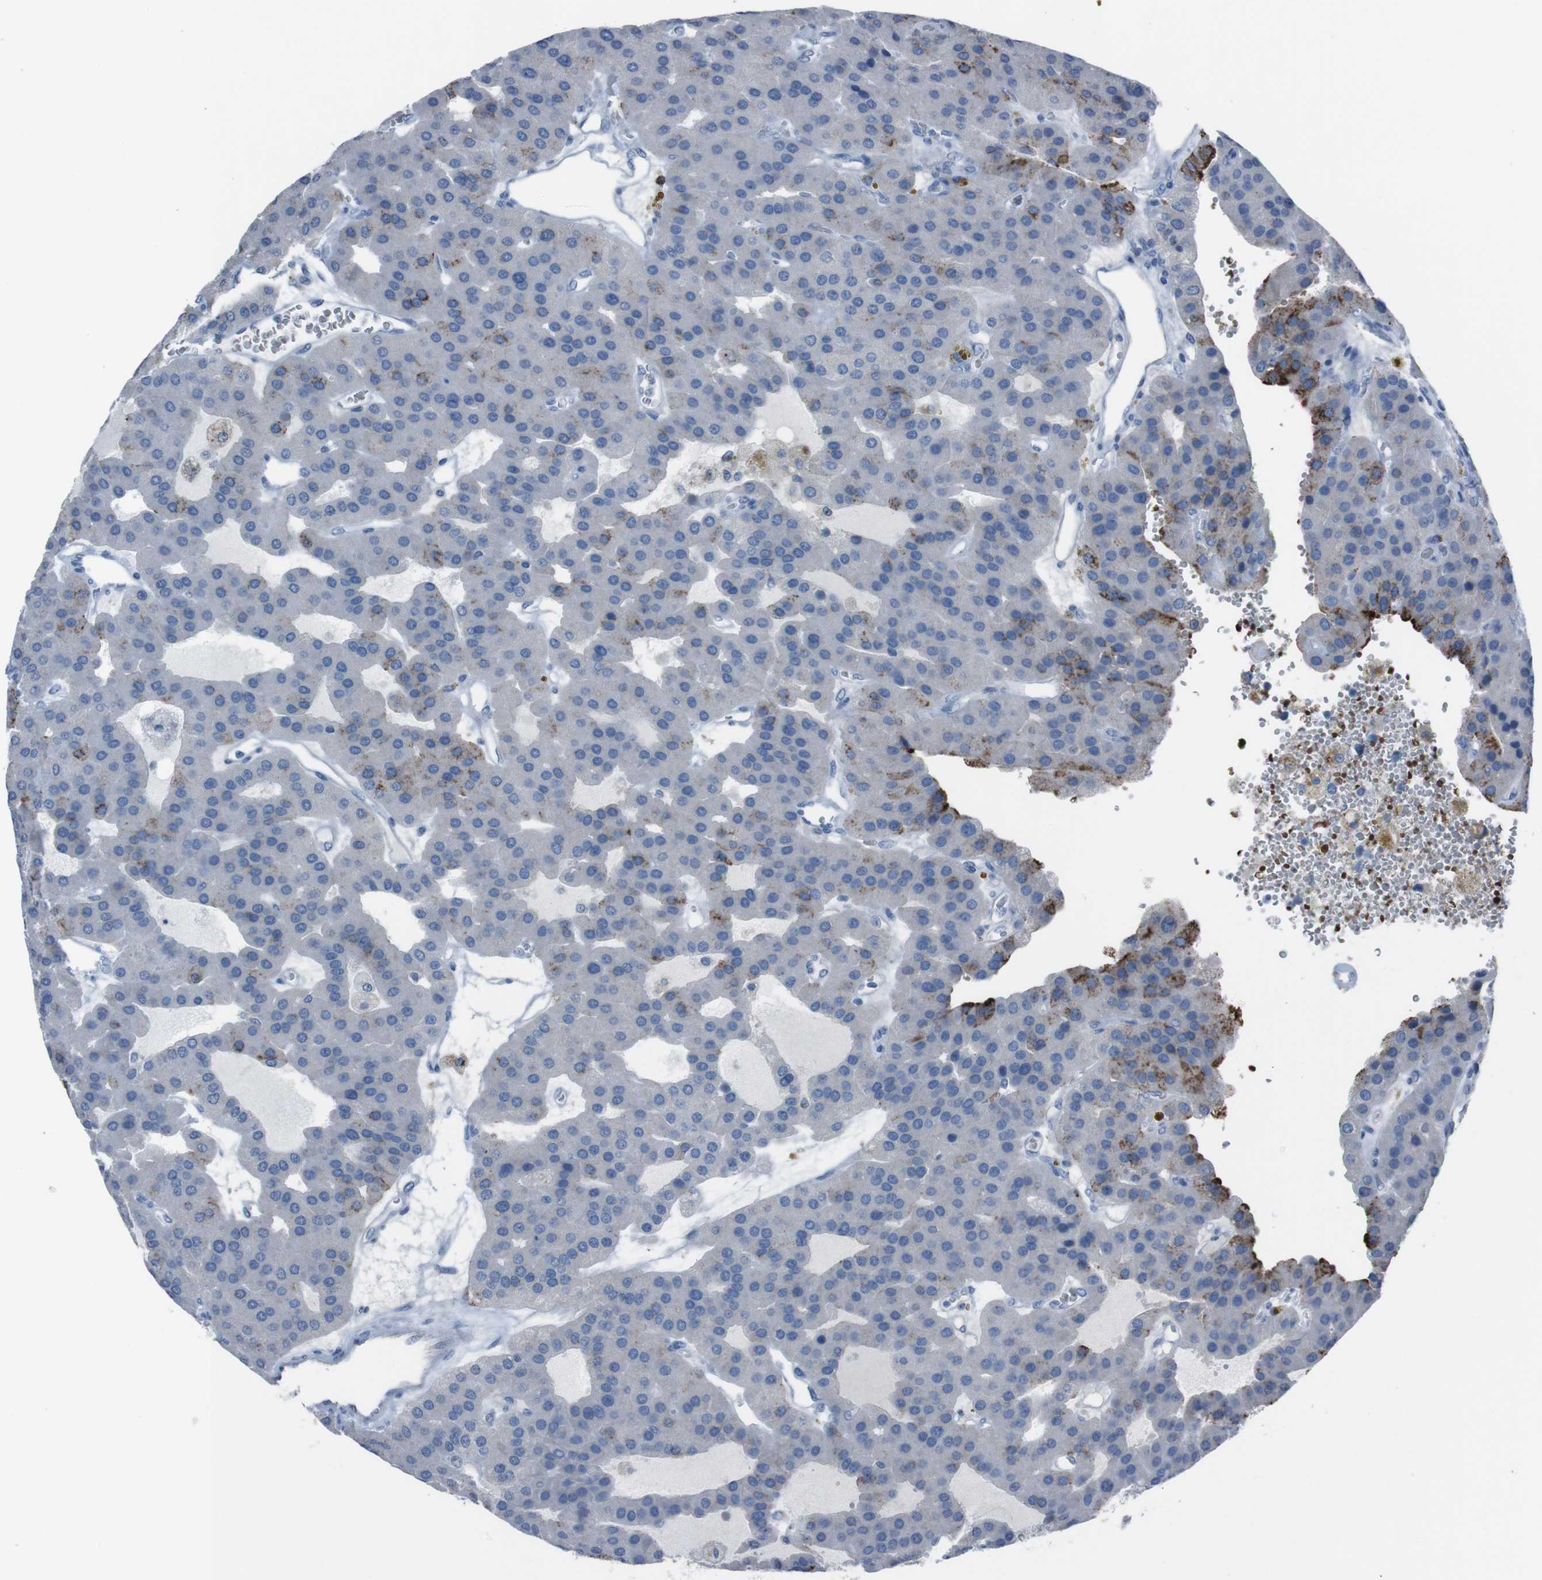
{"staining": {"intensity": "strong", "quantity": "<25%", "location": "cytoplasmic/membranous"}, "tissue": "parathyroid gland", "cell_type": "Glandular cells", "image_type": "normal", "snomed": [{"axis": "morphology", "description": "Normal tissue, NOS"}, {"axis": "morphology", "description": "Adenoma, NOS"}, {"axis": "topography", "description": "Parathyroid gland"}], "caption": "An image of parathyroid gland stained for a protein displays strong cytoplasmic/membranous brown staining in glandular cells. (brown staining indicates protein expression, while blue staining denotes nuclei).", "gene": "ST6GAL1", "patient": {"sex": "female", "age": 86}}